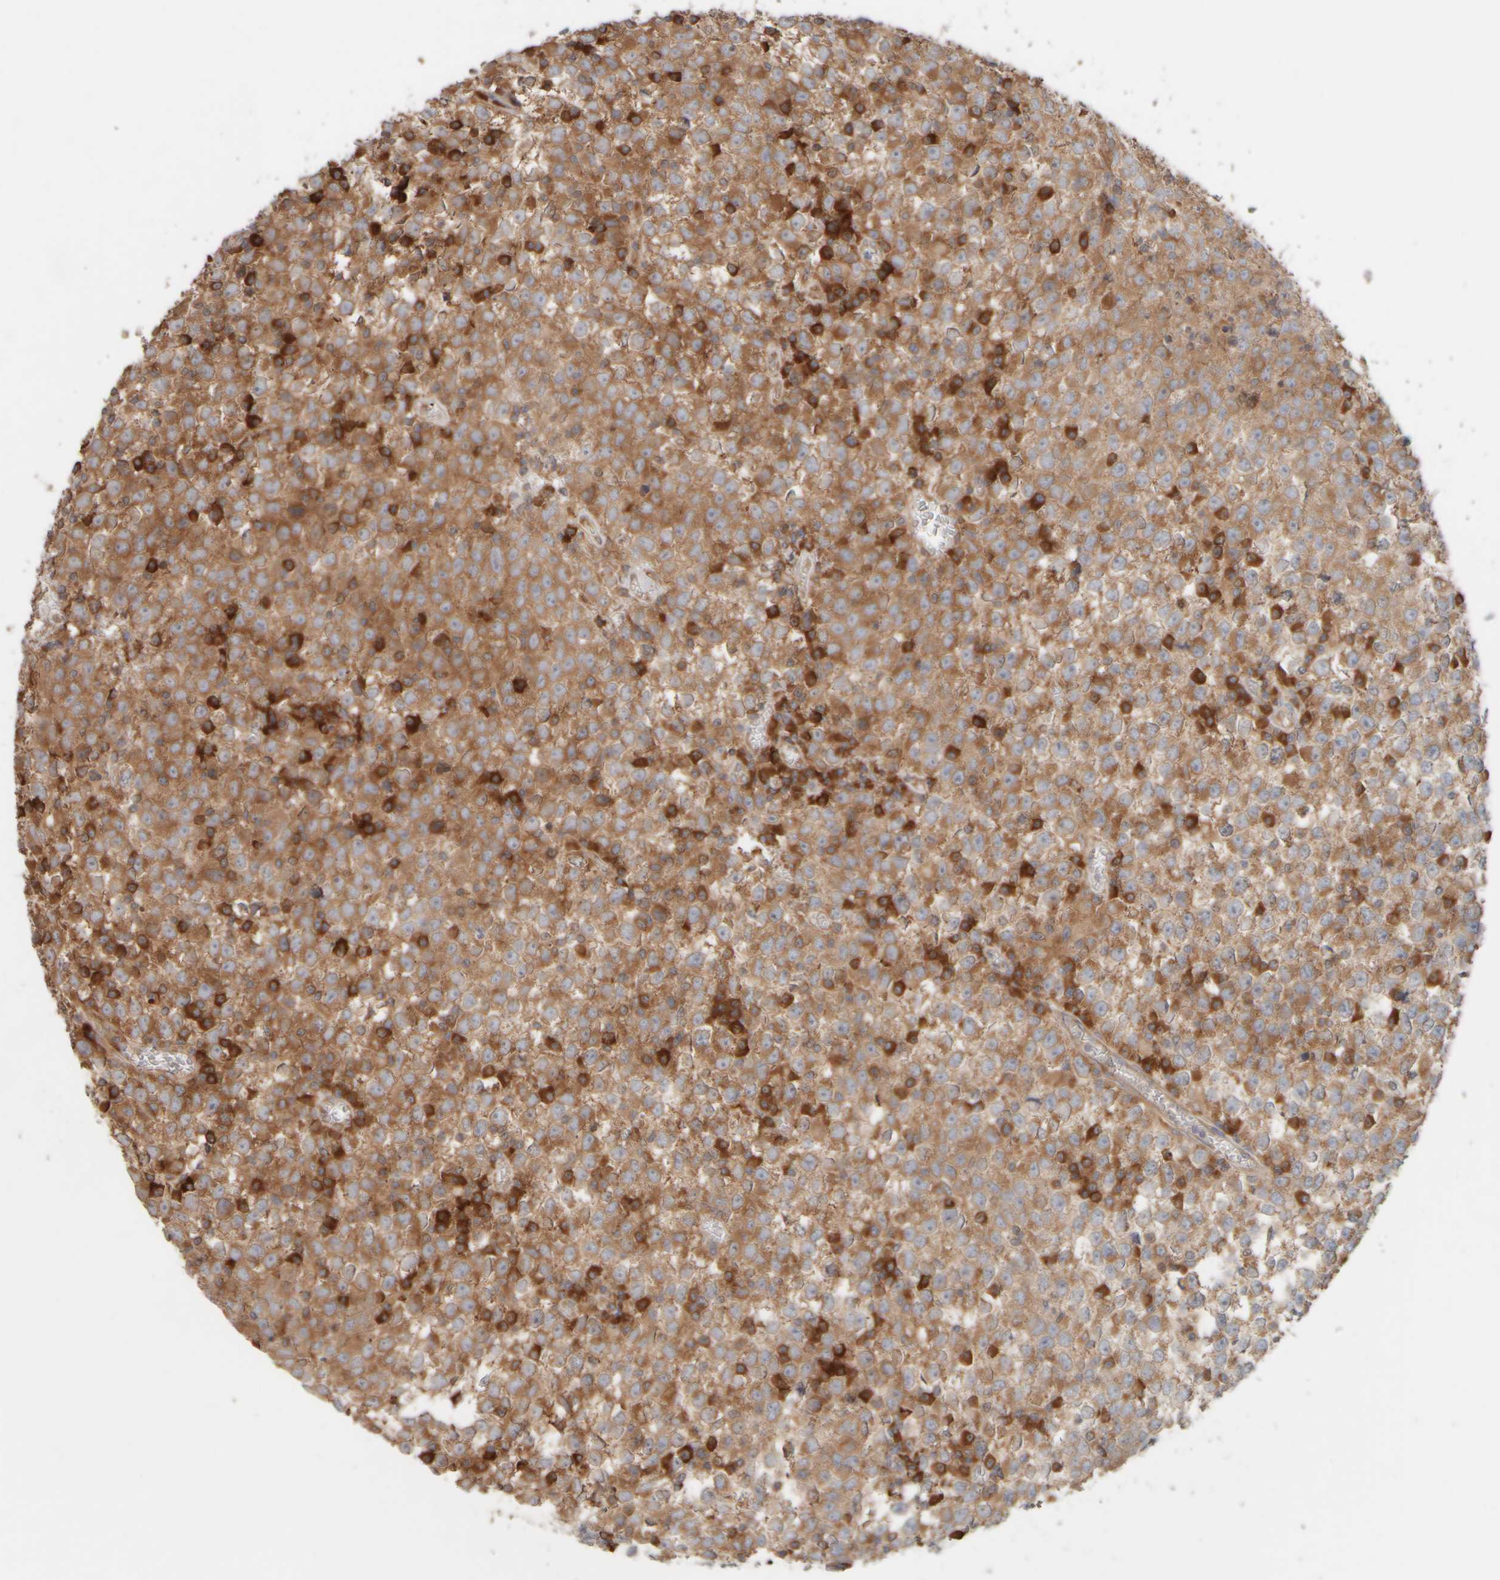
{"staining": {"intensity": "moderate", "quantity": ">75%", "location": "cytoplasmic/membranous"}, "tissue": "testis cancer", "cell_type": "Tumor cells", "image_type": "cancer", "snomed": [{"axis": "morphology", "description": "Seminoma, NOS"}, {"axis": "topography", "description": "Testis"}], "caption": "A medium amount of moderate cytoplasmic/membranous positivity is identified in about >75% of tumor cells in testis cancer (seminoma) tissue. The protein is stained brown, and the nuclei are stained in blue (DAB (3,3'-diaminobenzidine) IHC with brightfield microscopy, high magnification).", "gene": "EIF2B3", "patient": {"sex": "male", "age": 65}}